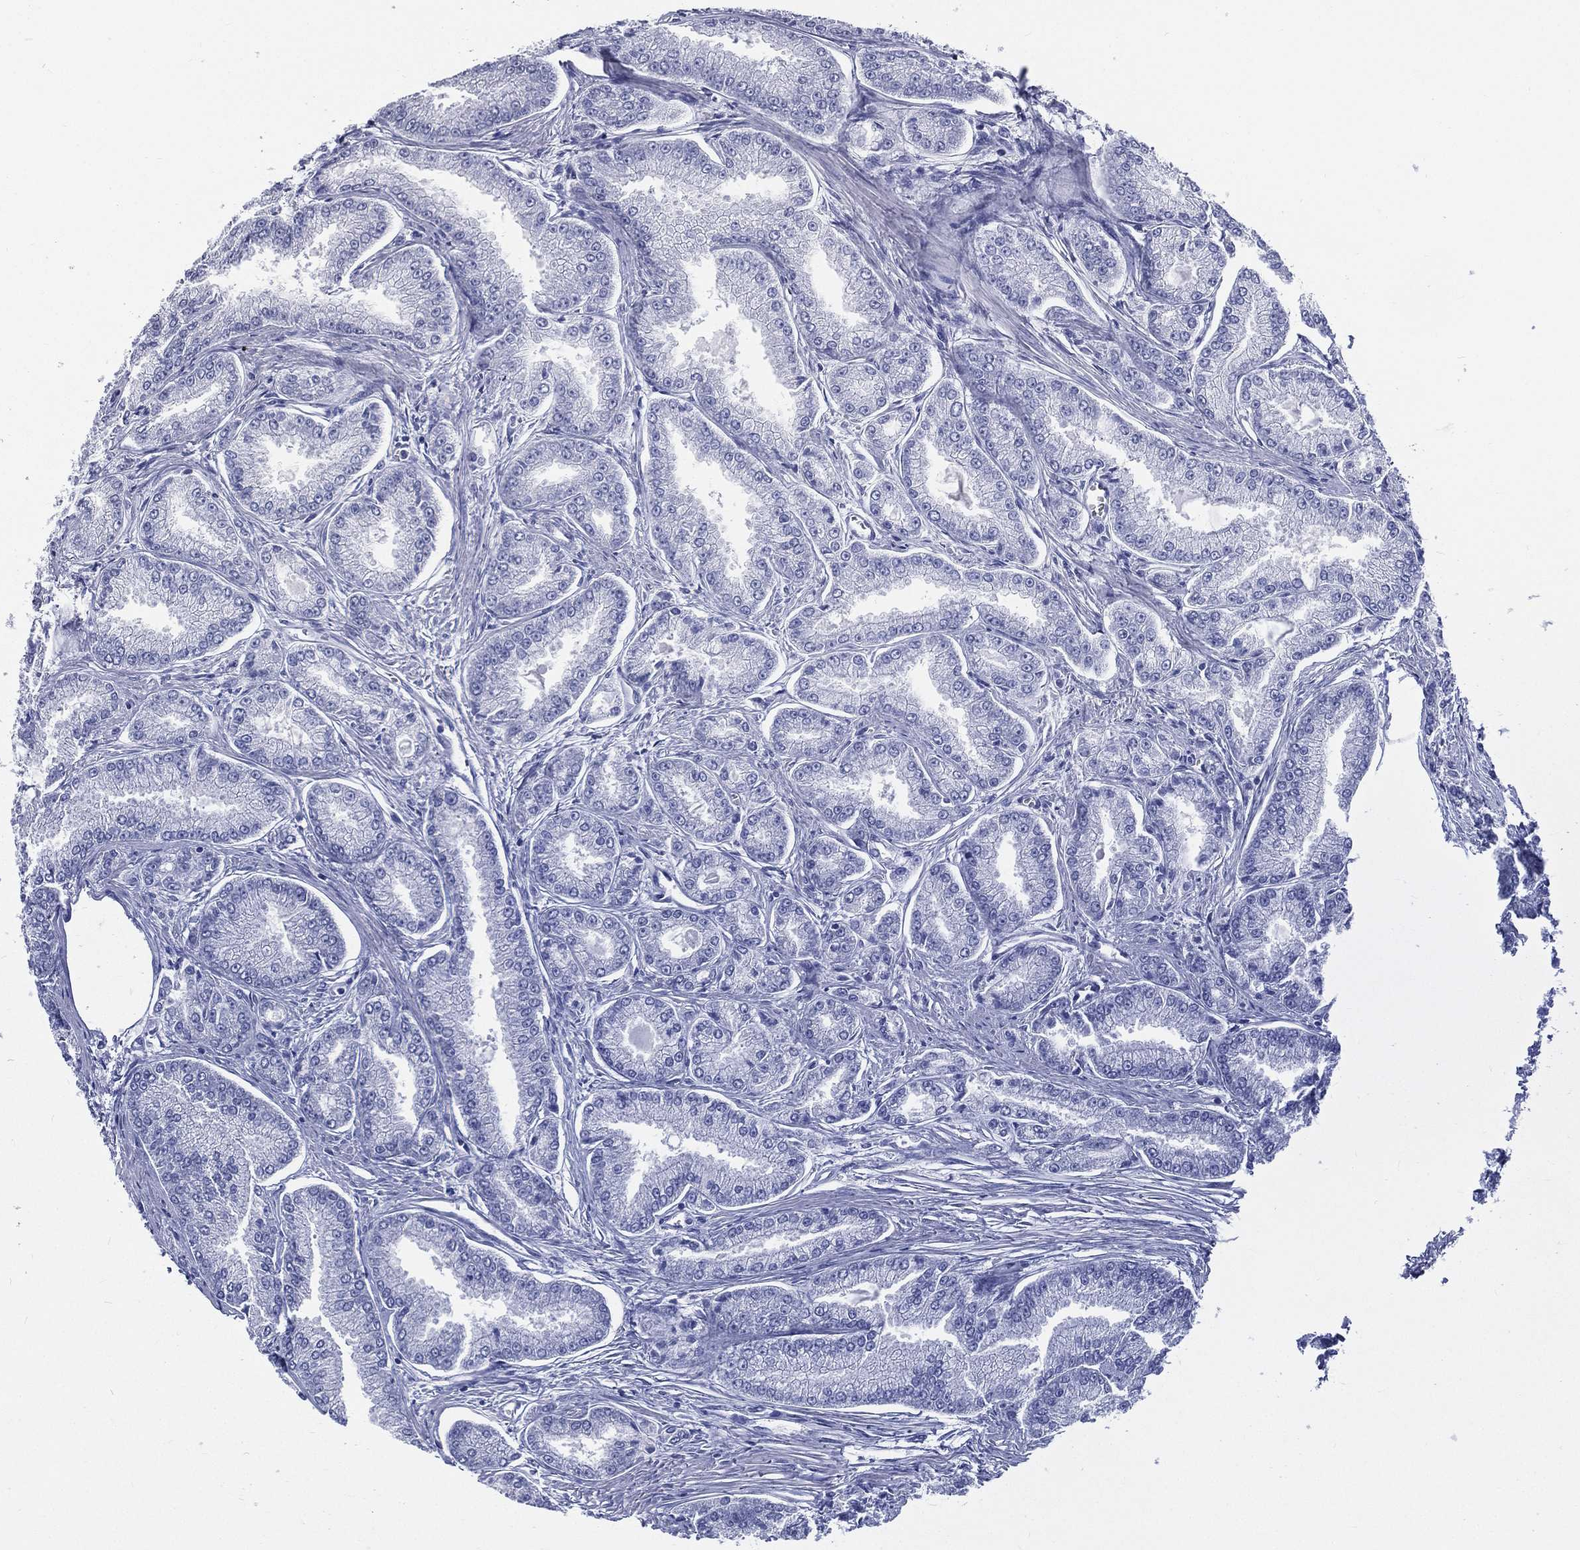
{"staining": {"intensity": "negative", "quantity": "none", "location": "none"}, "tissue": "prostate cancer", "cell_type": "Tumor cells", "image_type": "cancer", "snomed": [{"axis": "morphology", "description": "Adenocarcinoma, NOS"}, {"axis": "morphology", "description": "Adenocarcinoma, High grade"}, {"axis": "topography", "description": "Prostate"}], "caption": "This is an immunohistochemistry (IHC) micrograph of prostate cancer. There is no expression in tumor cells.", "gene": "RSPH4A", "patient": {"sex": "male", "age": 70}}